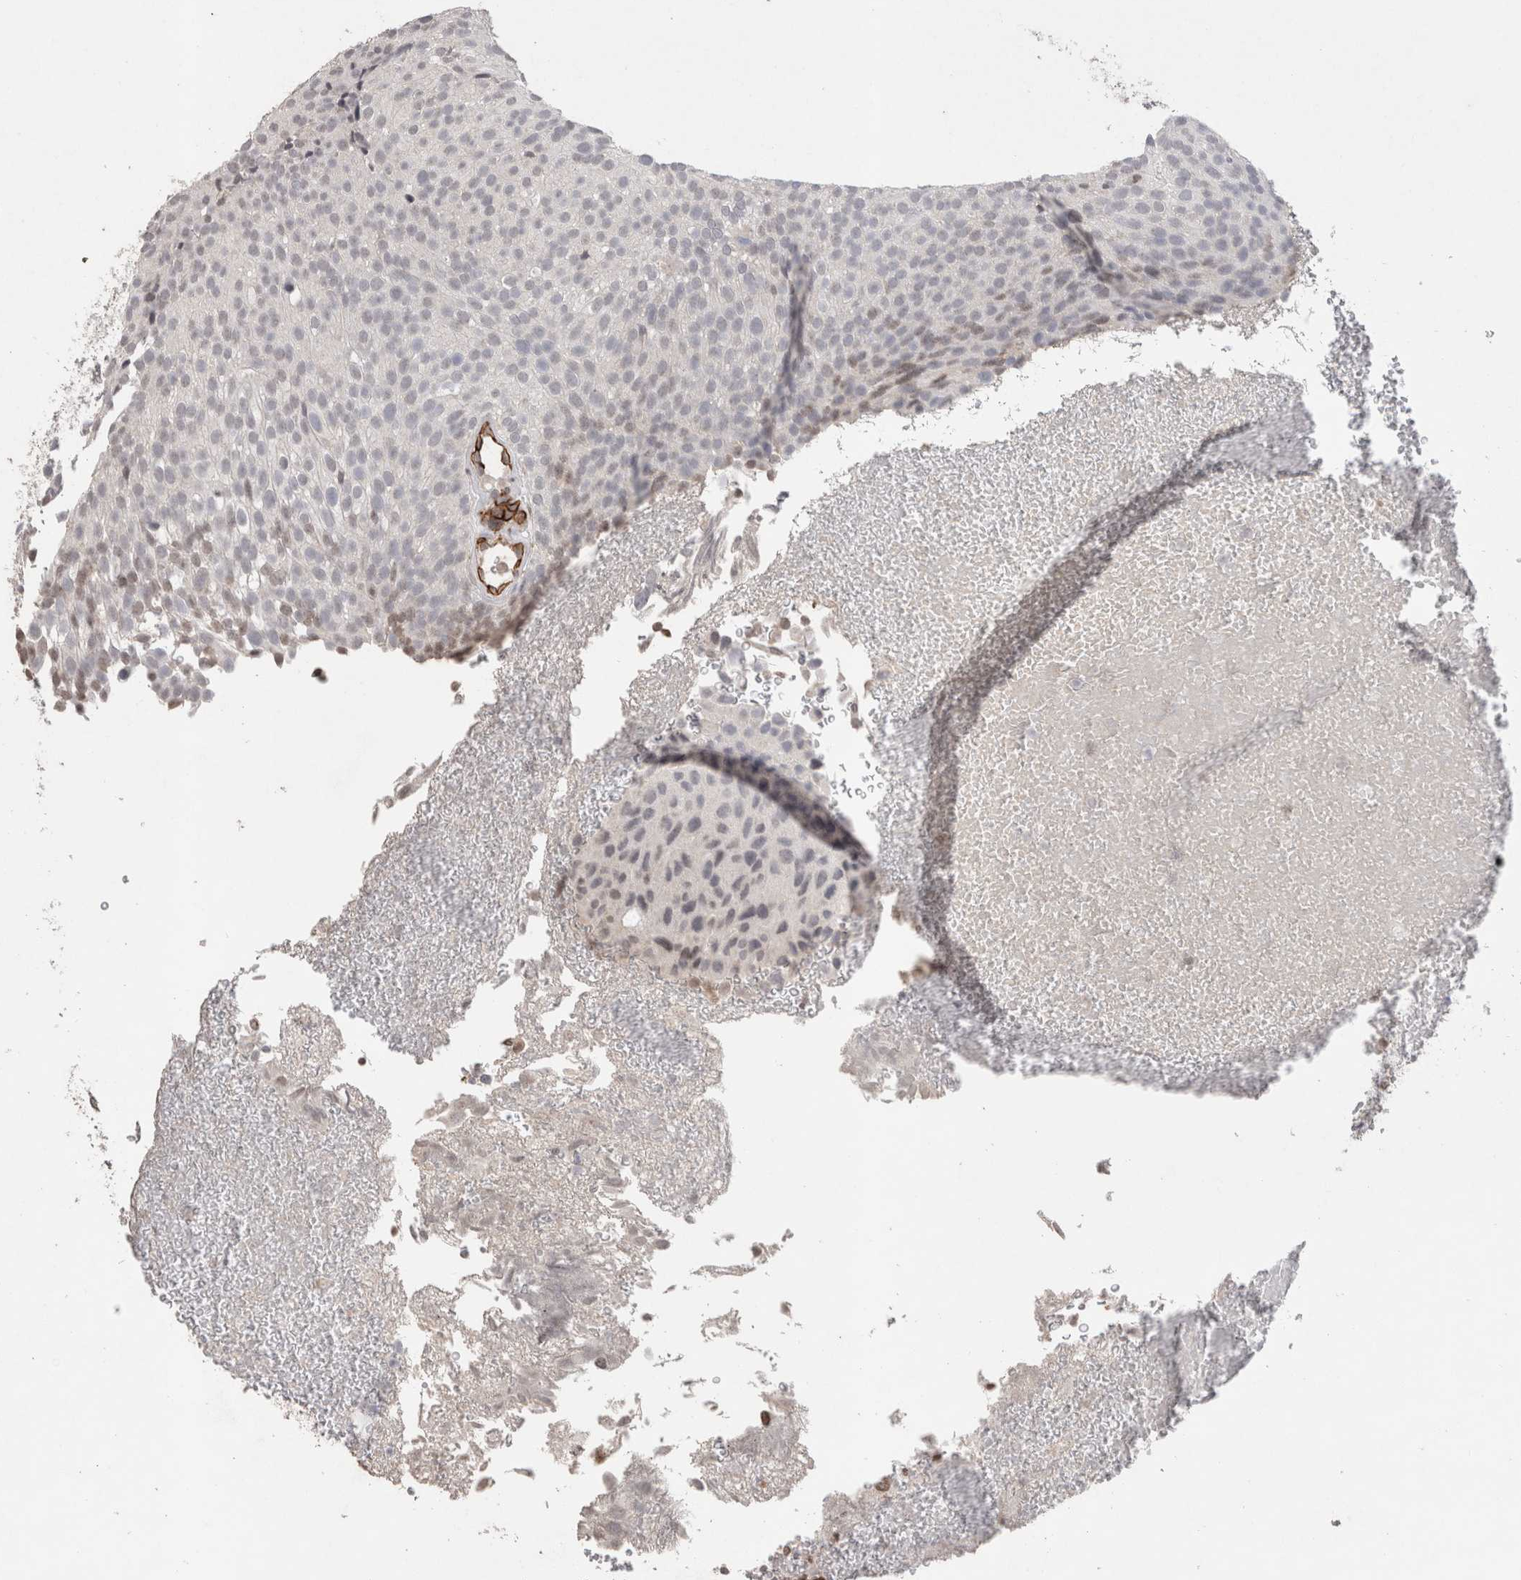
{"staining": {"intensity": "weak", "quantity": "<25%", "location": "nuclear"}, "tissue": "urothelial cancer", "cell_type": "Tumor cells", "image_type": "cancer", "snomed": [{"axis": "morphology", "description": "Urothelial carcinoma, Low grade"}, {"axis": "topography", "description": "Urinary bladder"}], "caption": "This is a micrograph of immunohistochemistry (IHC) staining of urothelial cancer, which shows no positivity in tumor cells. (DAB IHC, high magnification).", "gene": "CDH13", "patient": {"sex": "male", "age": 78}}